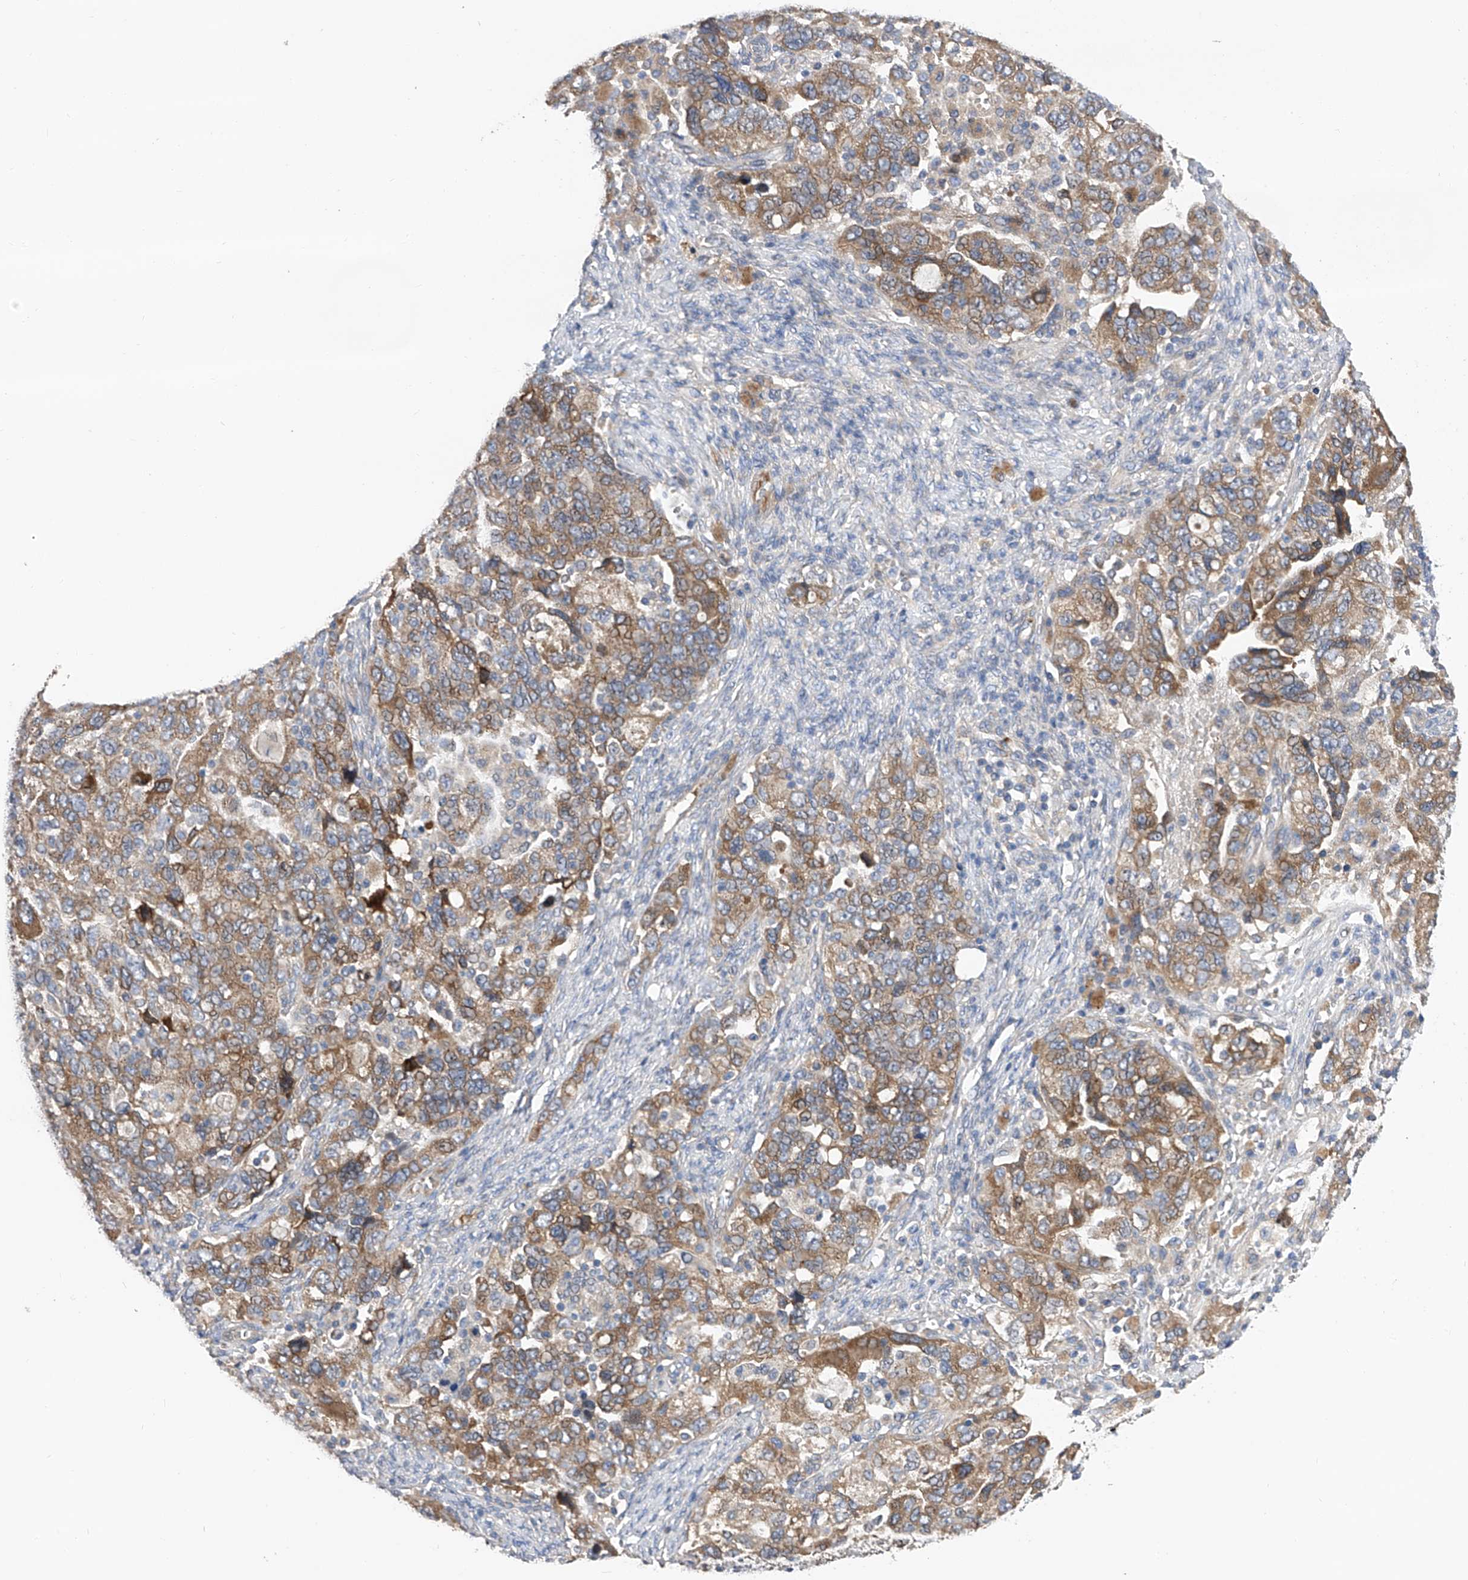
{"staining": {"intensity": "moderate", "quantity": ">75%", "location": "cytoplasmic/membranous"}, "tissue": "ovarian cancer", "cell_type": "Tumor cells", "image_type": "cancer", "snomed": [{"axis": "morphology", "description": "Carcinoma, NOS"}, {"axis": "morphology", "description": "Cystadenocarcinoma, serous, NOS"}, {"axis": "topography", "description": "Ovary"}], "caption": "An image showing moderate cytoplasmic/membranous expression in about >75% of tumor cells in ovarian carcinoma, as visualized by brown immunohistochemical staining.", "gene": "PTK2", "patient": {"sex": "female", "age": 69}}